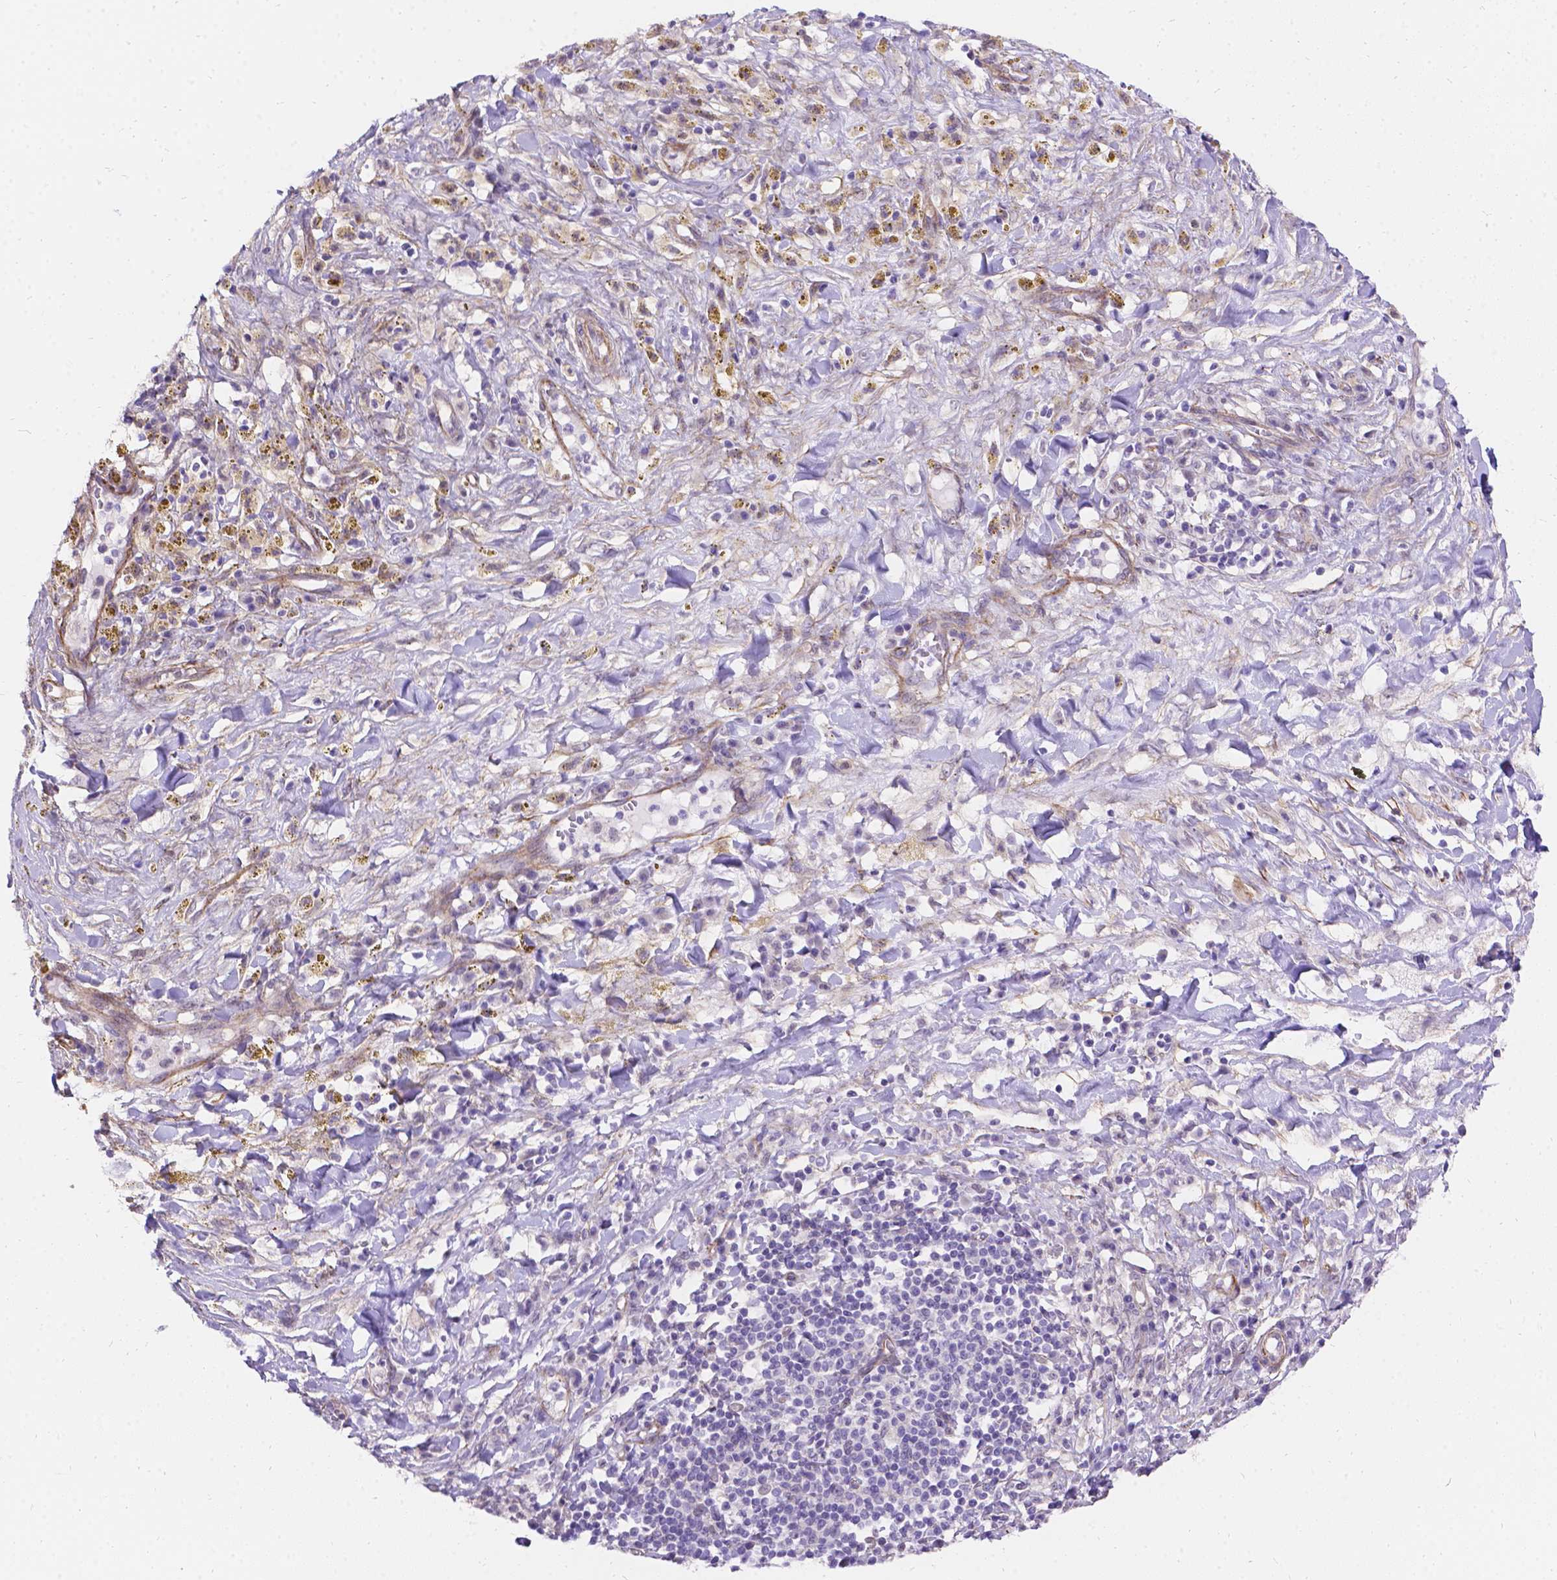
{"staining": {"intensity": "weak", "quantity": "<25%", "location": "cytoplasmic/membranous"}, "tissue": "melanoma", "cell_type": "Tumor cells", "image_type": "cancer", "snomed": [{"axis": "morphology", "description": "Malignant melanoma, NOS"}, {"axis": "topography", "description": "Skin"}], "caption": "Immunohistochemistry (IHC) of malignant melanoma displays no staining in tumor cells.", "gene": "PALS1", "patient": {"sex": "female", "age": 91}}